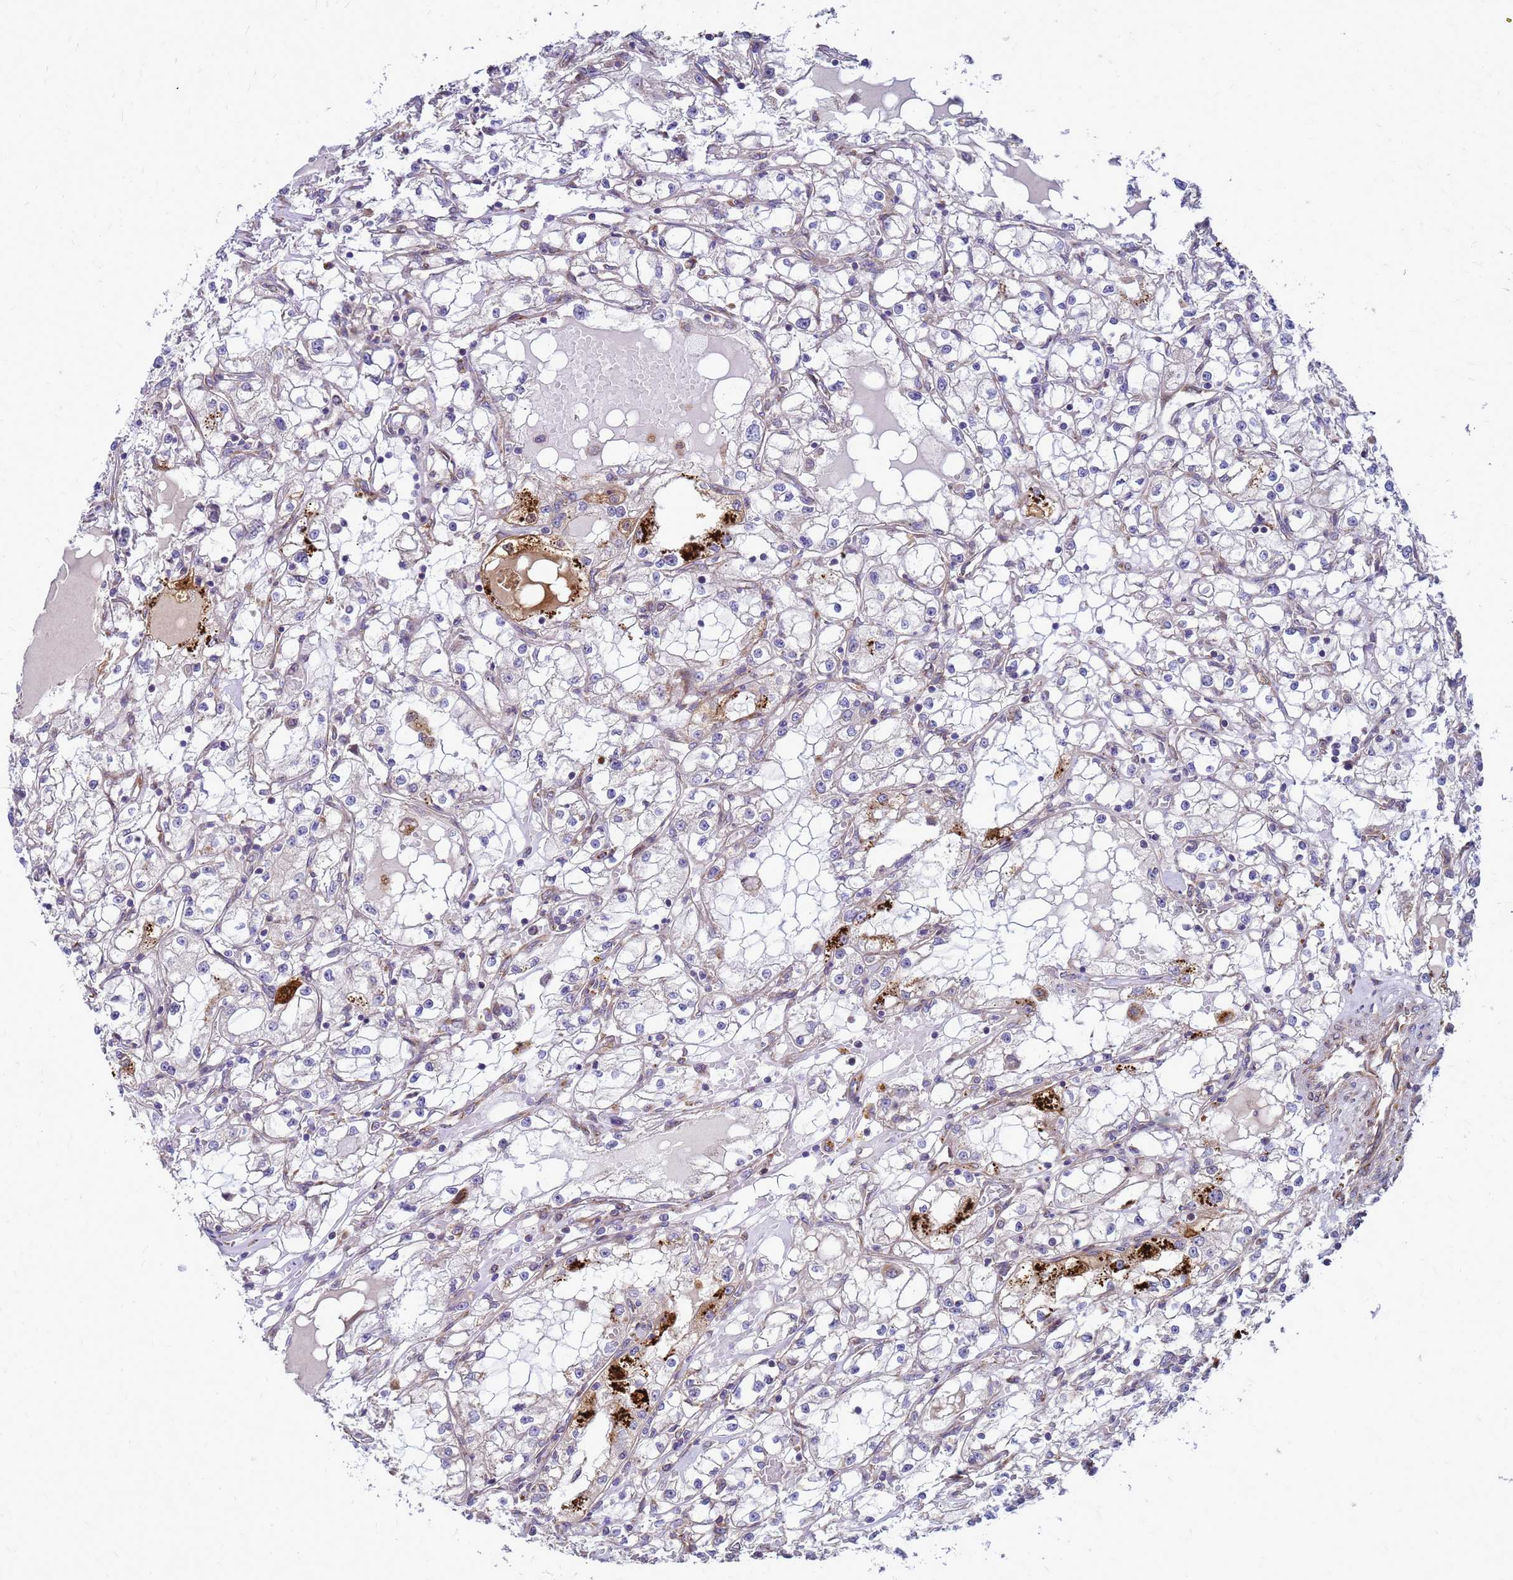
{"staining": {"intensity": "negative", "quantity": "none", "location": "none"}, "tissue": "renal cancer", "cell_type": "Tumor cells", "image_type": "cancer", "snomed": [{"axis": "morphology", "description": "Adenocarcinoma, NOS"}, {"axis": "topography", "description": "Kidney"}], "caption": "Tumor cells are negative for brown protein staining in renal cancer (adenocarcinoma). (Immunohistochemistry, brightfield microscopy, high magnification).", "gene": "FSTL4", "patient": {"sex": "male", "age": 56}}